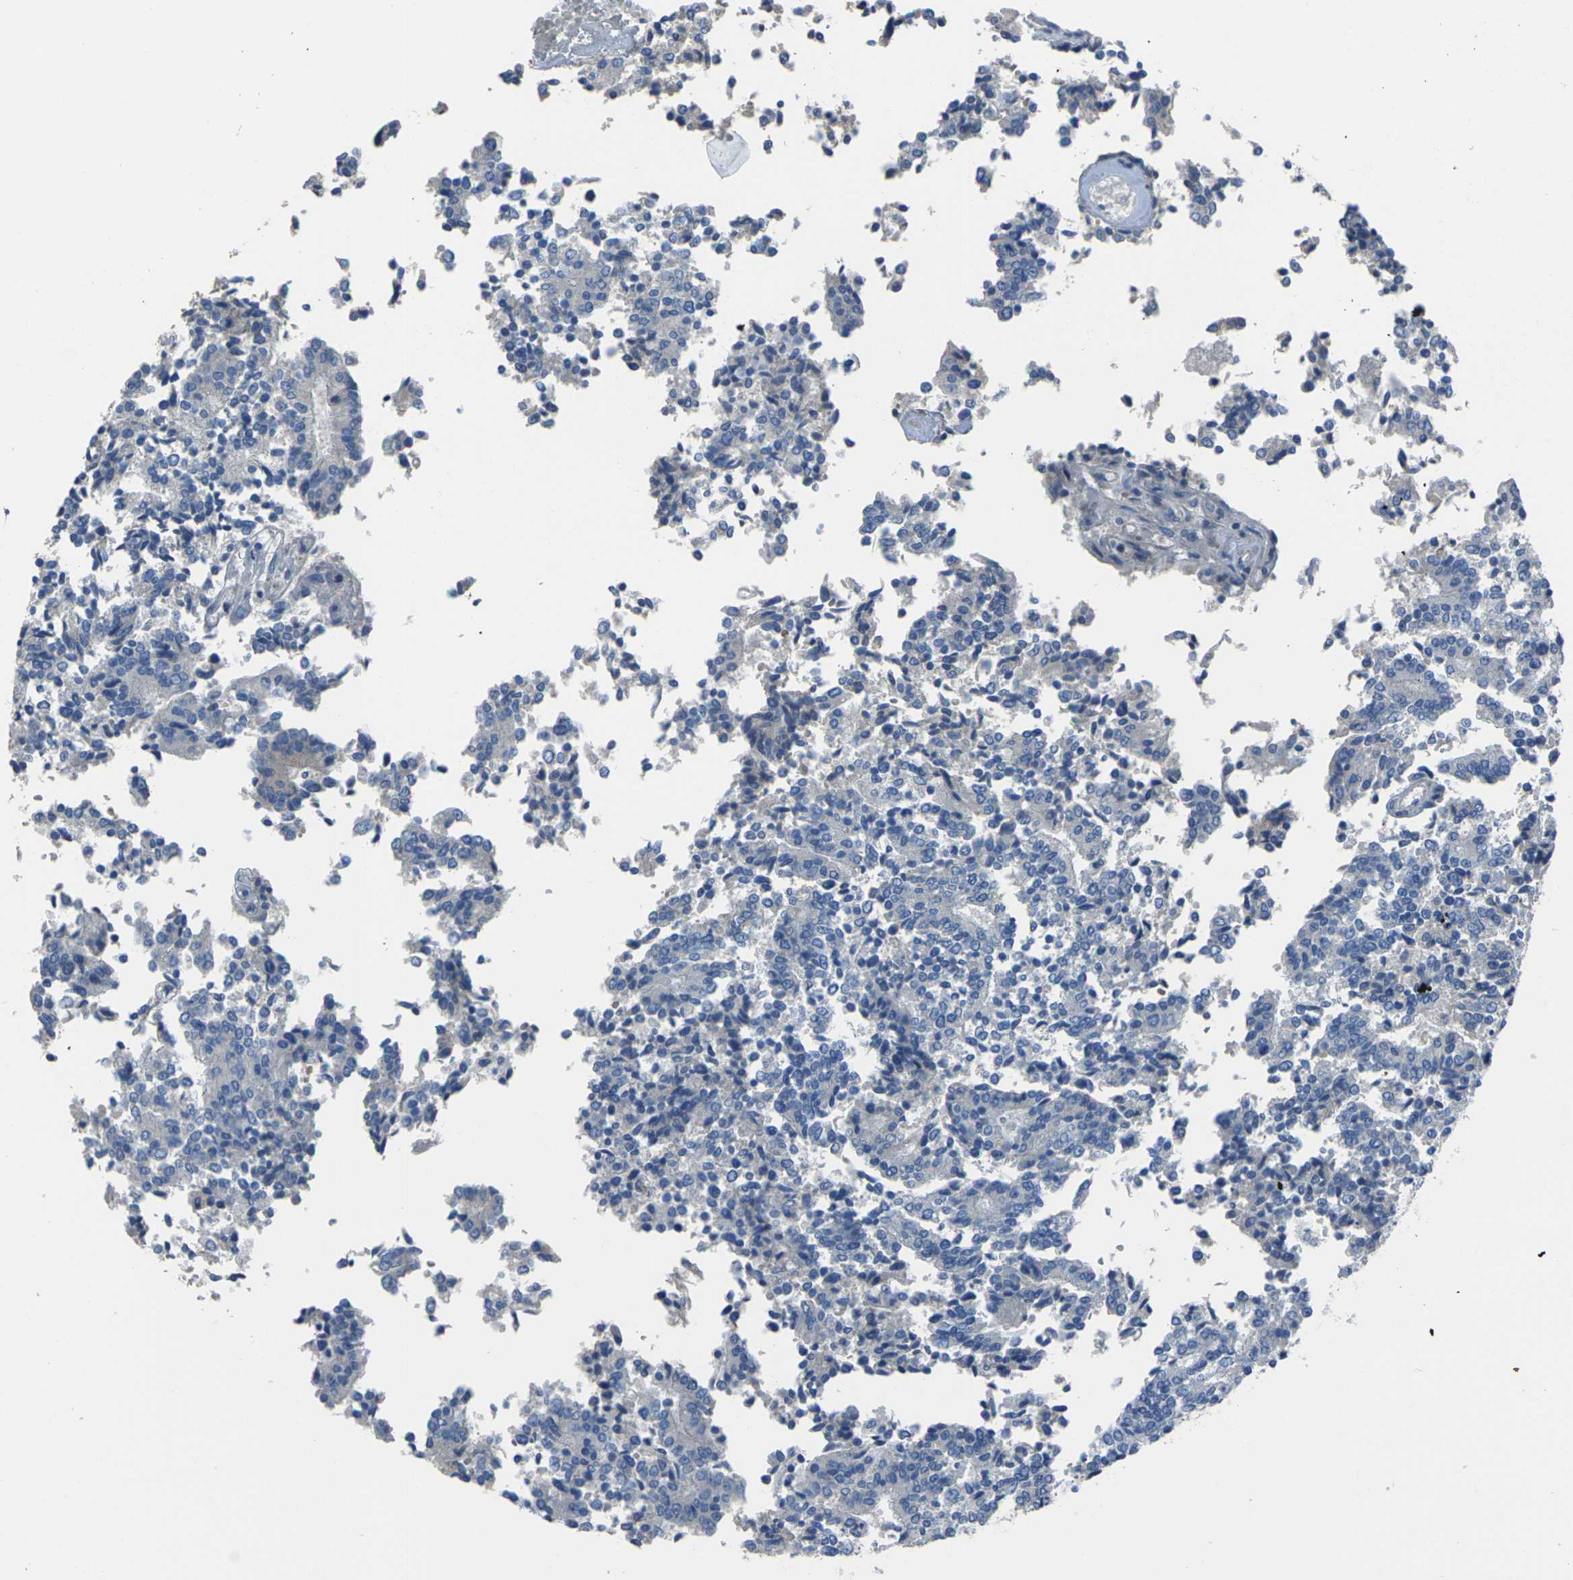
{"staining": {"intensity": "negative", "quantity": "none", "location": "none"}, "tissue": "prostate cancer", "cell_type": "Tumor cells", "image_type": "cancer", "snomed": [{"axis": "morphology", "description": "Normal tissue, NOS"}, {"axis": "morphology", "description": "Adenocarcinoma, High grade"}, {"axis": "topography", "description": "Prostate"}, {"axis": "topography", "description": "Seminal veicle"}], "caption": "Immunohistochemistry image of neoplastic tissue: human prostate high-grade adenocarcinoma stained with DAB demonstrates no significant protein expression in tumor cells. (DAB immunohistochemistry, high magnification).", "gene": "EDNRA", "patient": {"sex": "male", "age": 55}}